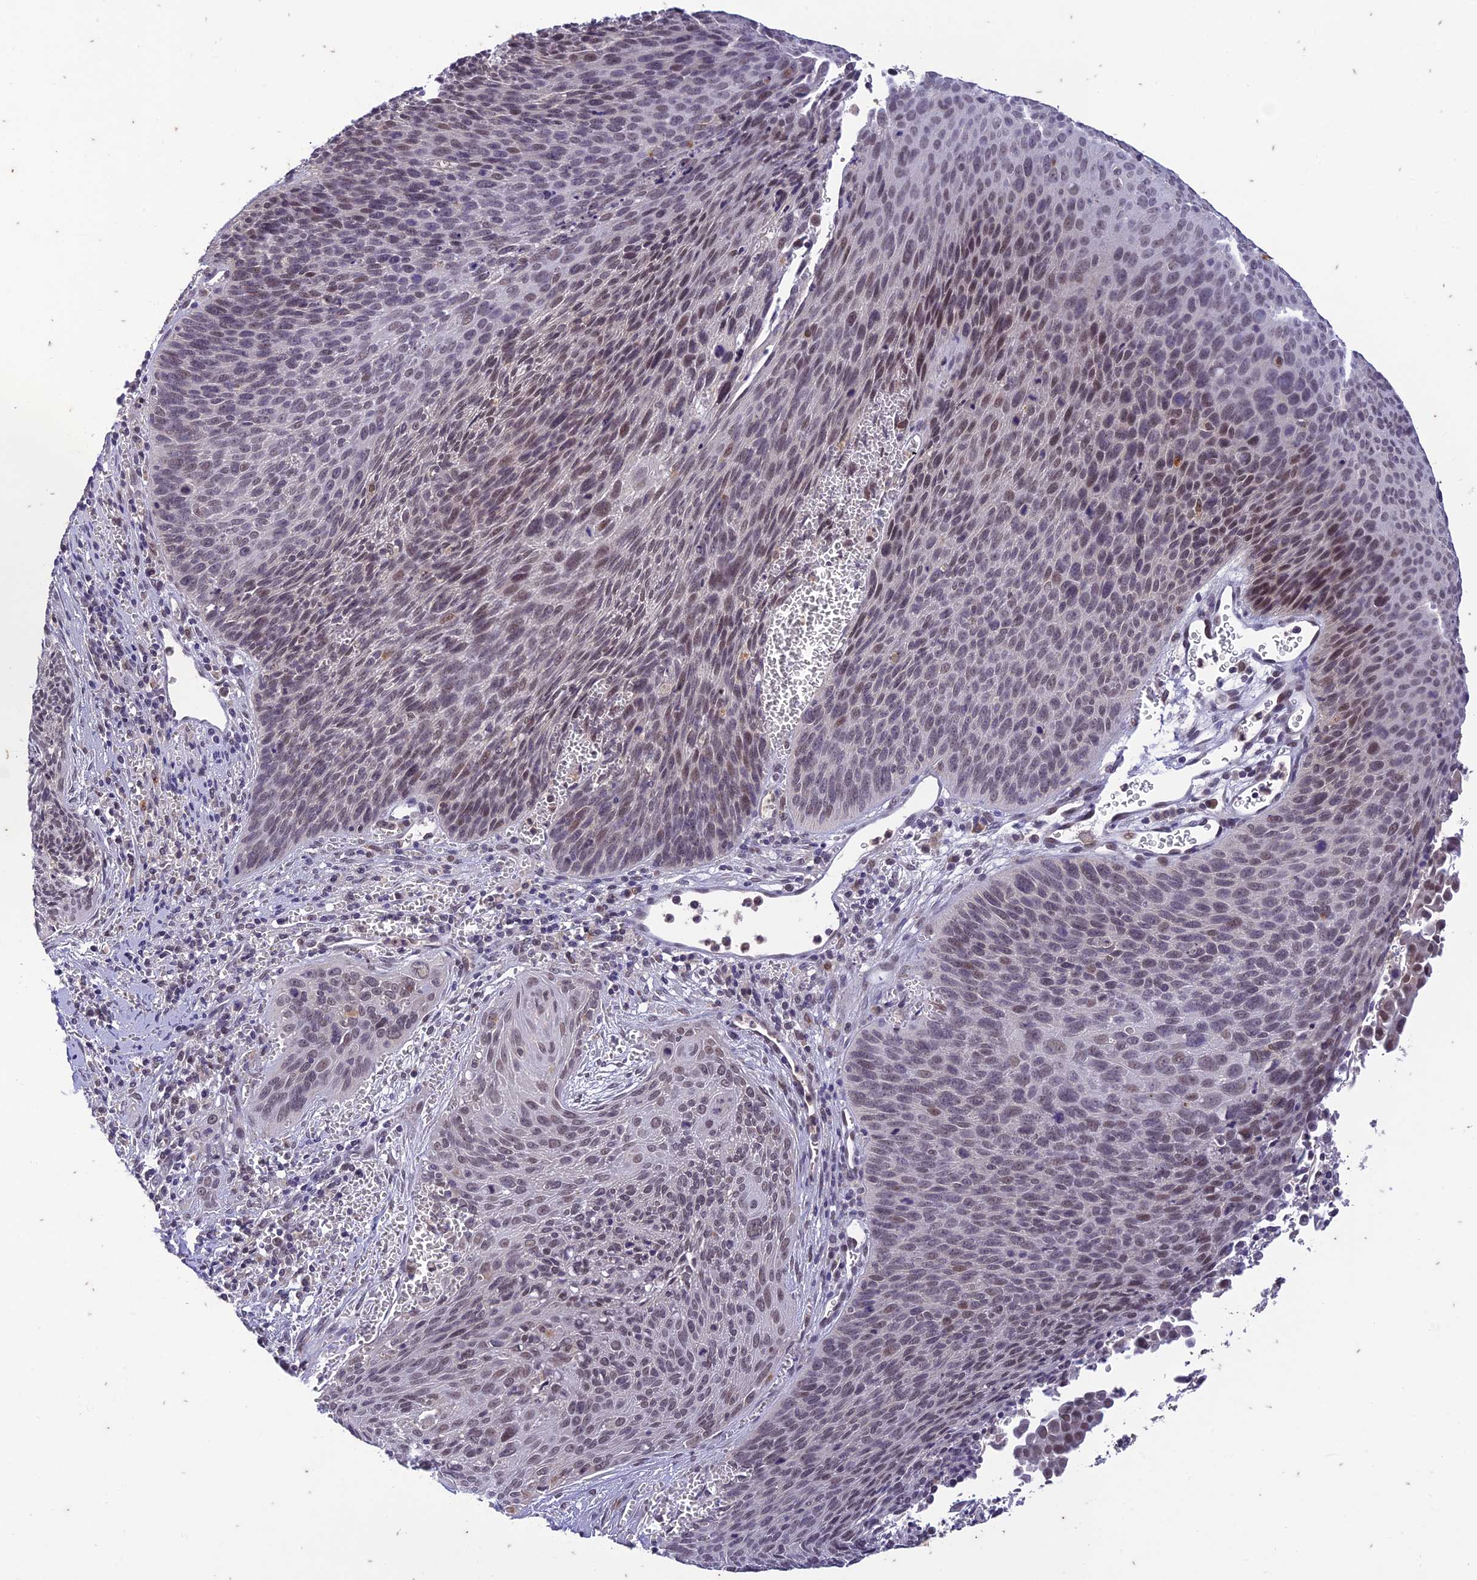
{"staining": {"intensity": "moderate", "quantity": "<25%", "location": "nuclear"}, "tissue": "cervical cancer", "cell_type": "Tumor cells", "image_type": "cancer", "snomed": [{"axis": "morphology", "description": "Squamous cell carcinoma, NOS"}, {"axis": "topography", "description": "Cervix"}], "caption": "The immunohistochemical stain labels moderate nuclear positivity in tumor cells of cervical cancer tissue. (DAB (3,3'-diaminobenzidine) IHC, brown staining for protein, blue staining for nuclei).", "gene": "POP4", "patient": {"sex": "female", "age": 55}}